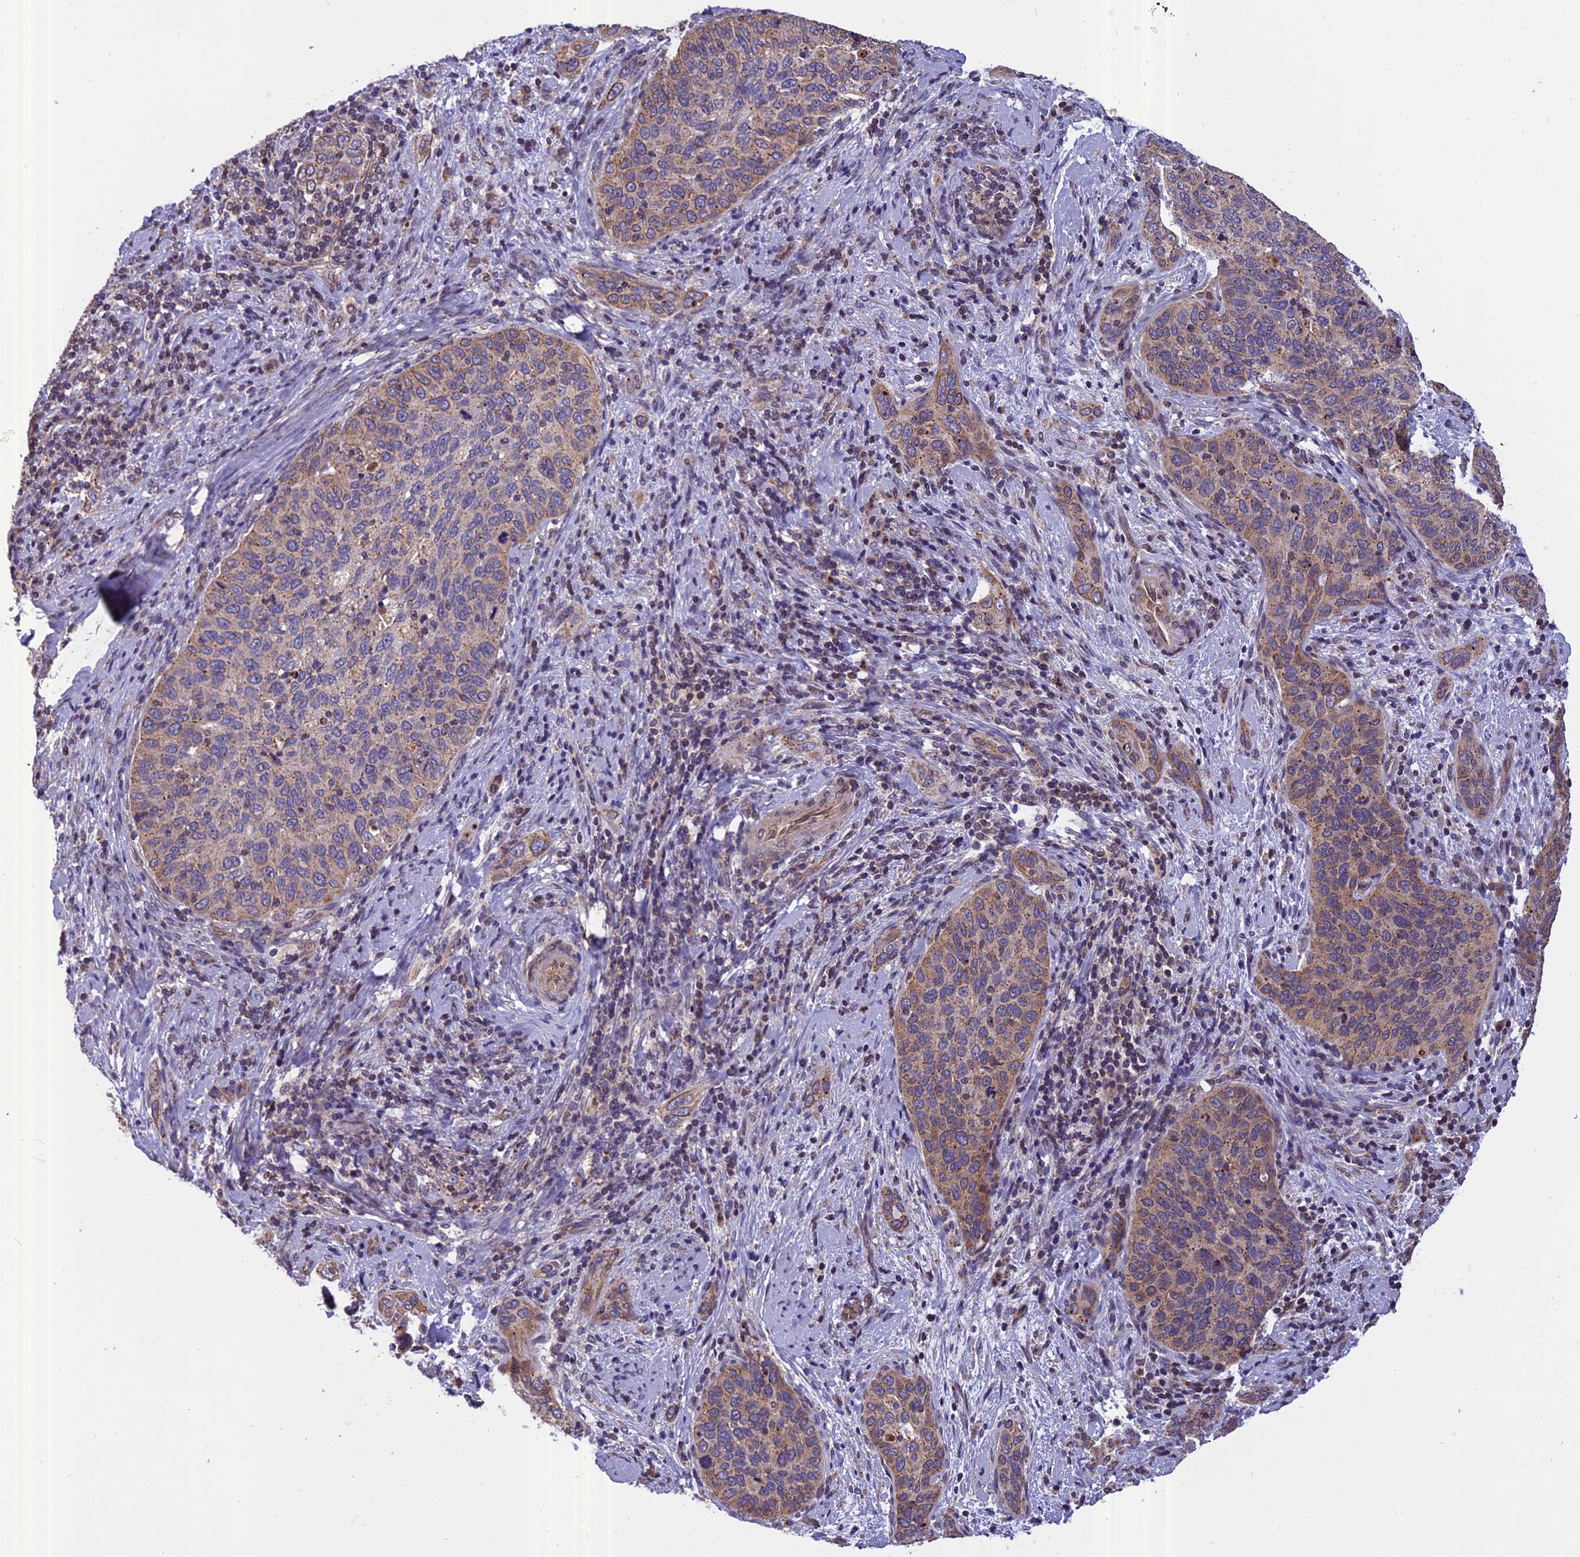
{"staining": {"intensity": "weak", "quantity": ">75%", "location": "cytoplasmic/membranous"}, "tissue": "cervical cancer", "cell_type": "Tumor cells", "image_type": "cancer", "snomed": [{"axis": "morphology", "description": "Squamous cell carcinoma, NOS"}, {"axis": "topography", "description": "Cervix"}], "caption": "IHC of human cervical cancer displays low levels of weak cytoplasmic/membranous positivity in approximately >75% of tumor cells.", "gene": "CHMP2A", "patient": {"sex": "female", "age": 60}}